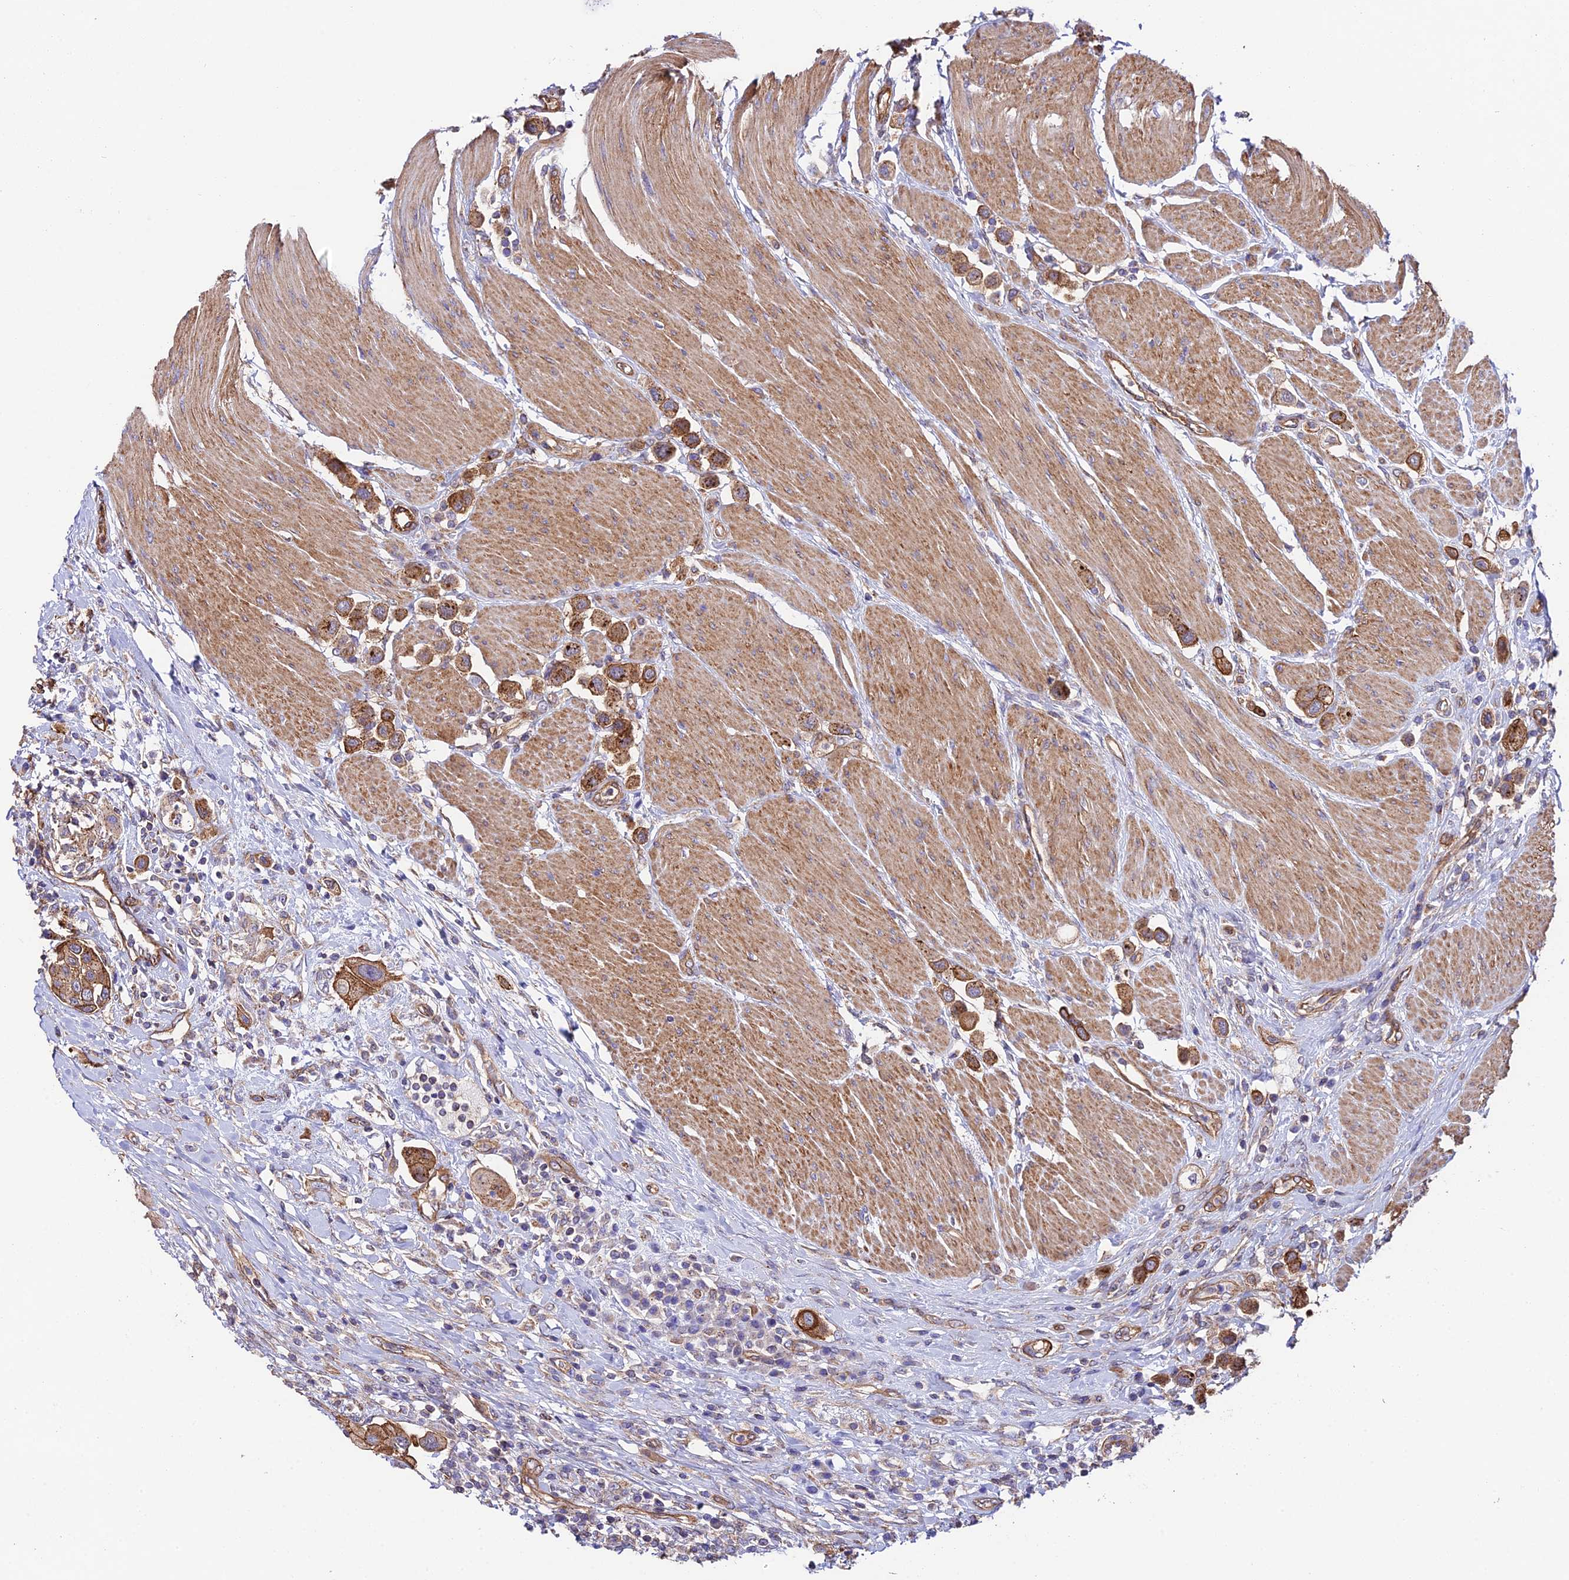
{"staining": {"intensity": "strong", "quantity": ">75%", "location": "cytoplasmic/membranous"}, "tissue": "urothelial cancer", "cell_type": "Tumor cells", "image_type": "cancer", "snomed": [{"axis": "morphology", "description": "Urothelial carcinoma, High grade"}, {"axis": "topography", "description": "Urinary bladder"}], "caption": "Tumor cells show strong cytoplasmic/membranous positivity in about >75% of cells in urothelial carcinoma (high-grade).", "gene": "QRFP", "patient": {"sex": "male", "age": 50}}